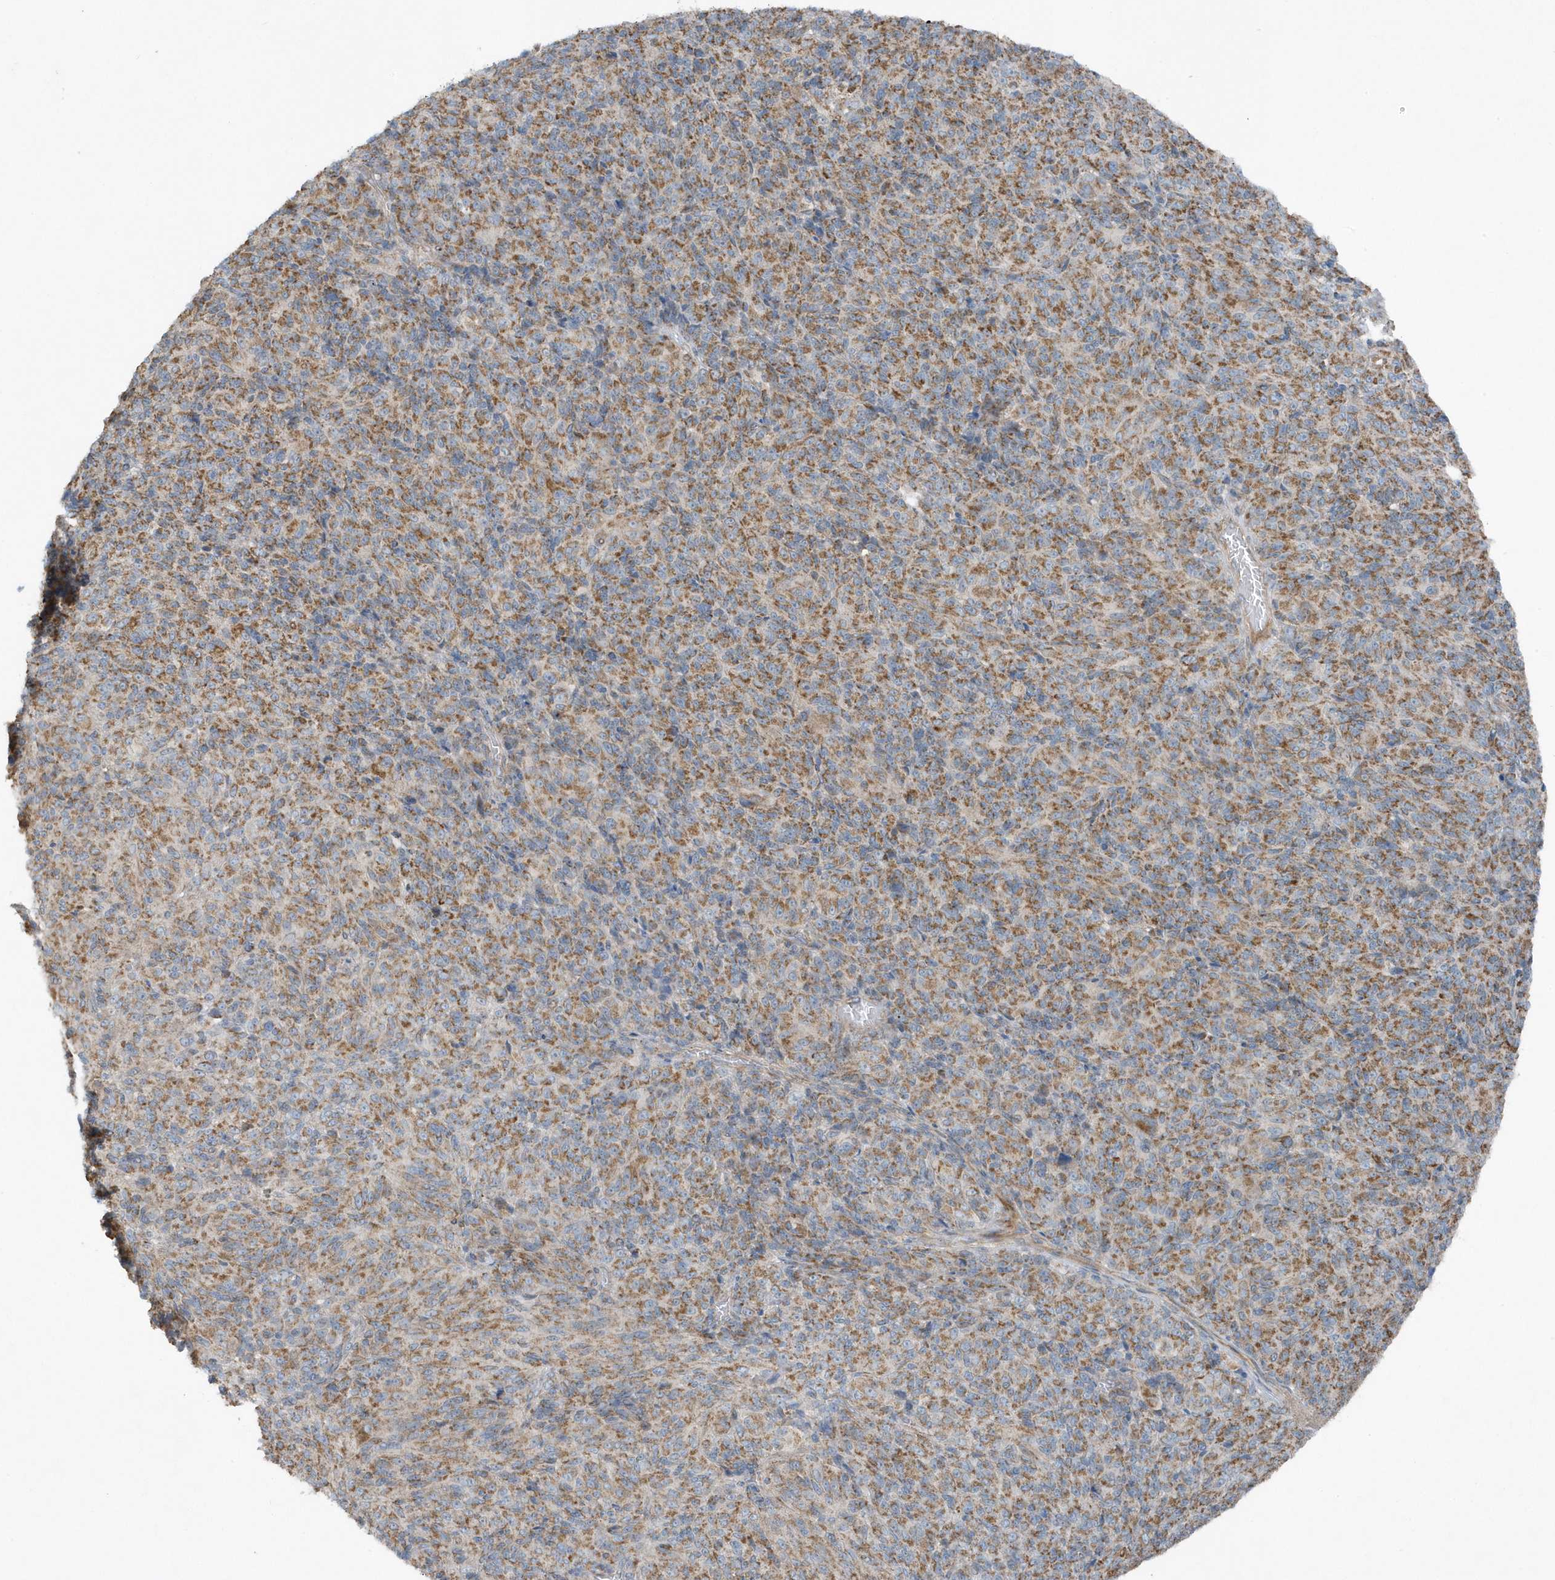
{"staining": {"intensity": "moderate", "quantity": ">75%", "location": "cytoplasmic/membranous"}, "tissue": "melanoma", "cell_type": "Tumor cells", "image_type": "cancer", "snomed": [{"axis": "morphology", "description": "Malignant melanoma, Metastatic site"}, {"axis": "topography", "description": "Brain"}], "caption": "Protein staining of melanoma tissue displays moderate cytoplasmic/membranous expression in approximately >75% of tumor cells.", "gene": "SLC38A2", "patient": {"sex": "female", "age": 56}}